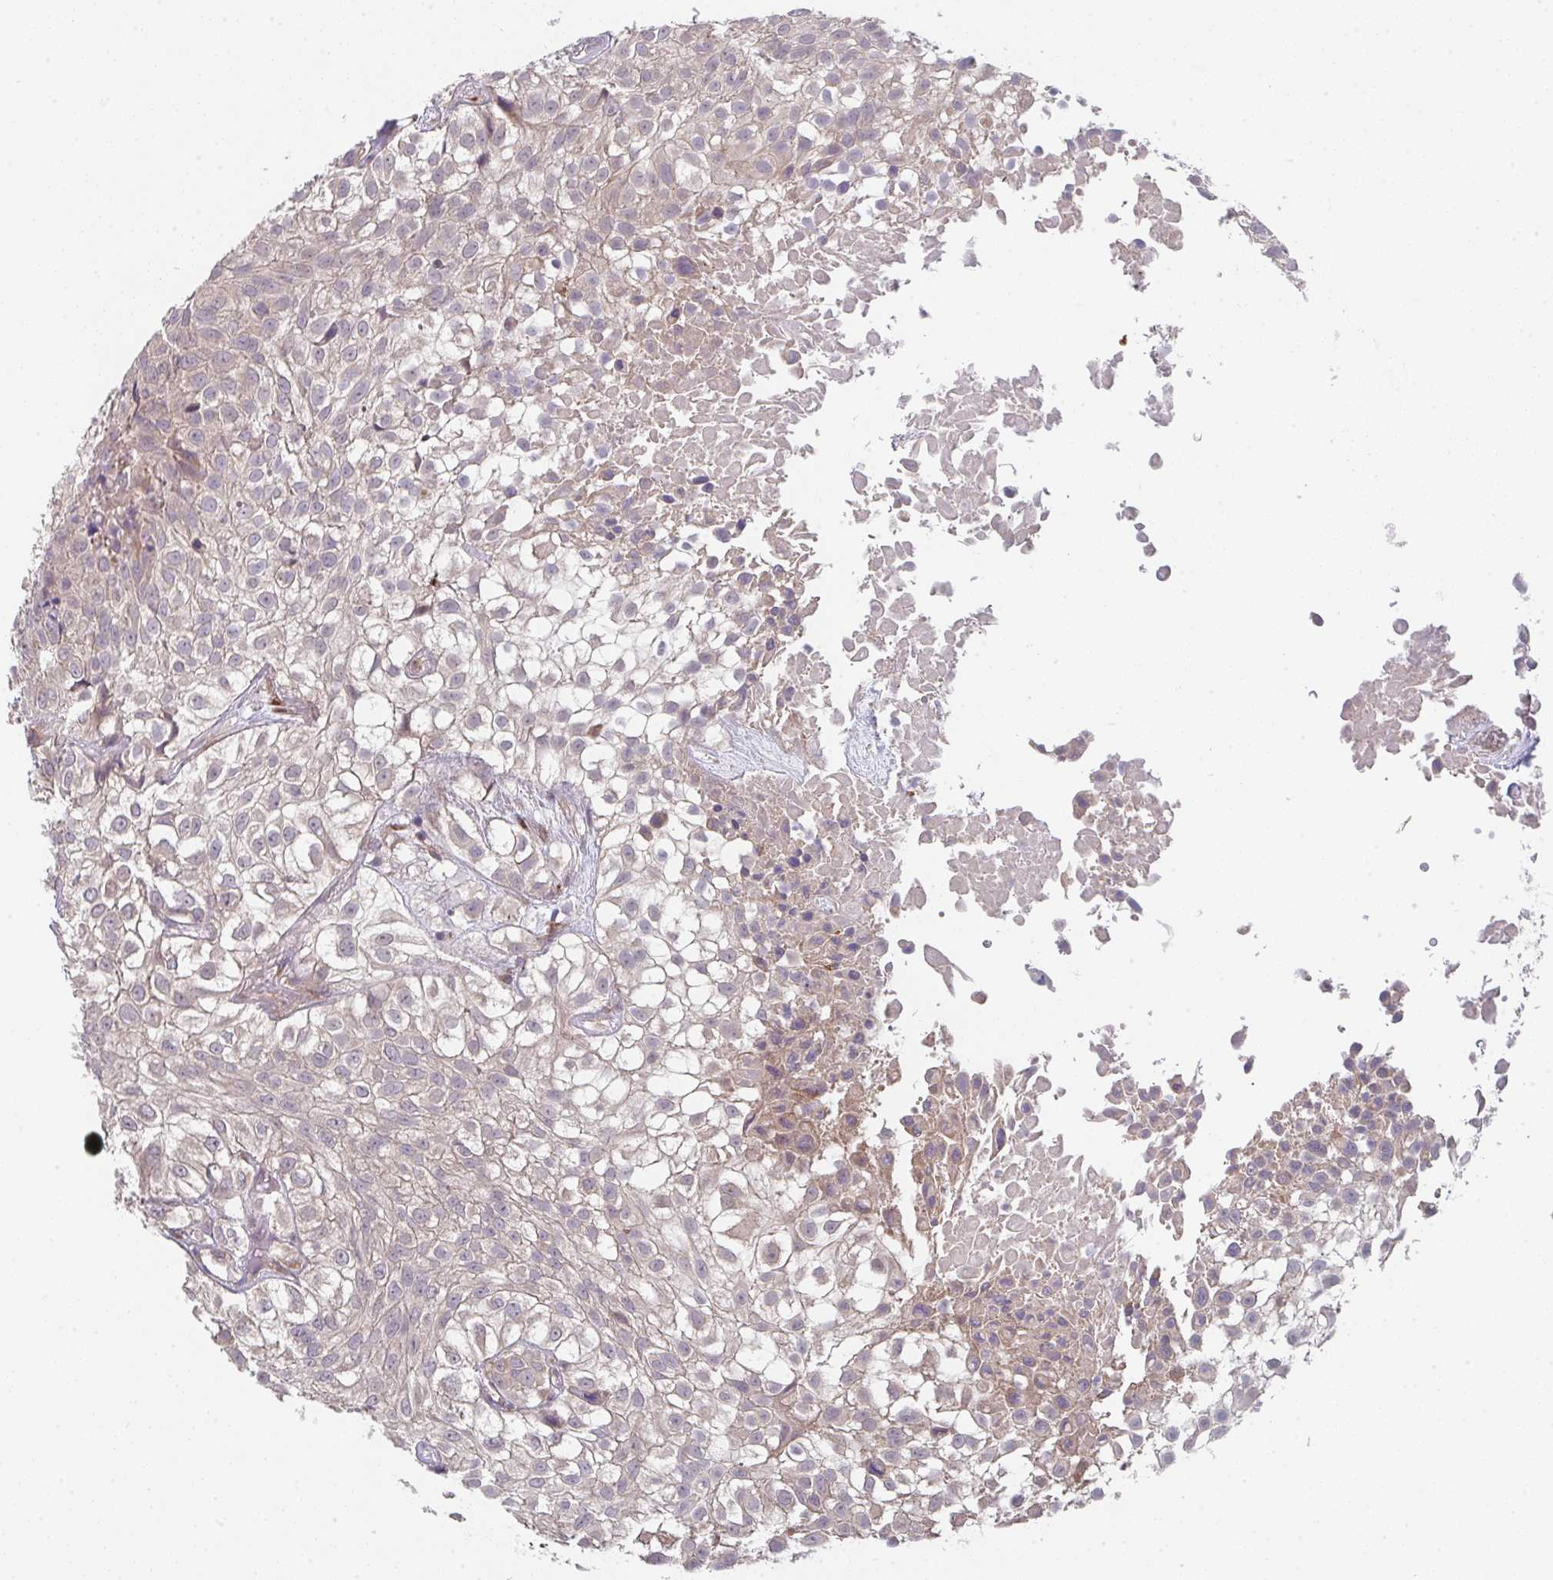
{"staining": {"intensity": "negative", "quantity": "none", "location": "none"}, "tissue": "urothelial cancer", "cell_type": "Tumor cells", "image_type": "cancer", "snomed": [{"axis": "morphology", "description": "Urothelial carcinoma, High grade"}, {"axis": "topography", "description": "Urinary bladder"}], "caption": "Tumor cells show no significant protein staining in high-grade urothelial carcinoma.", "gene": "TSPAN31", "patient": {"sex": "male", "age": 56}}